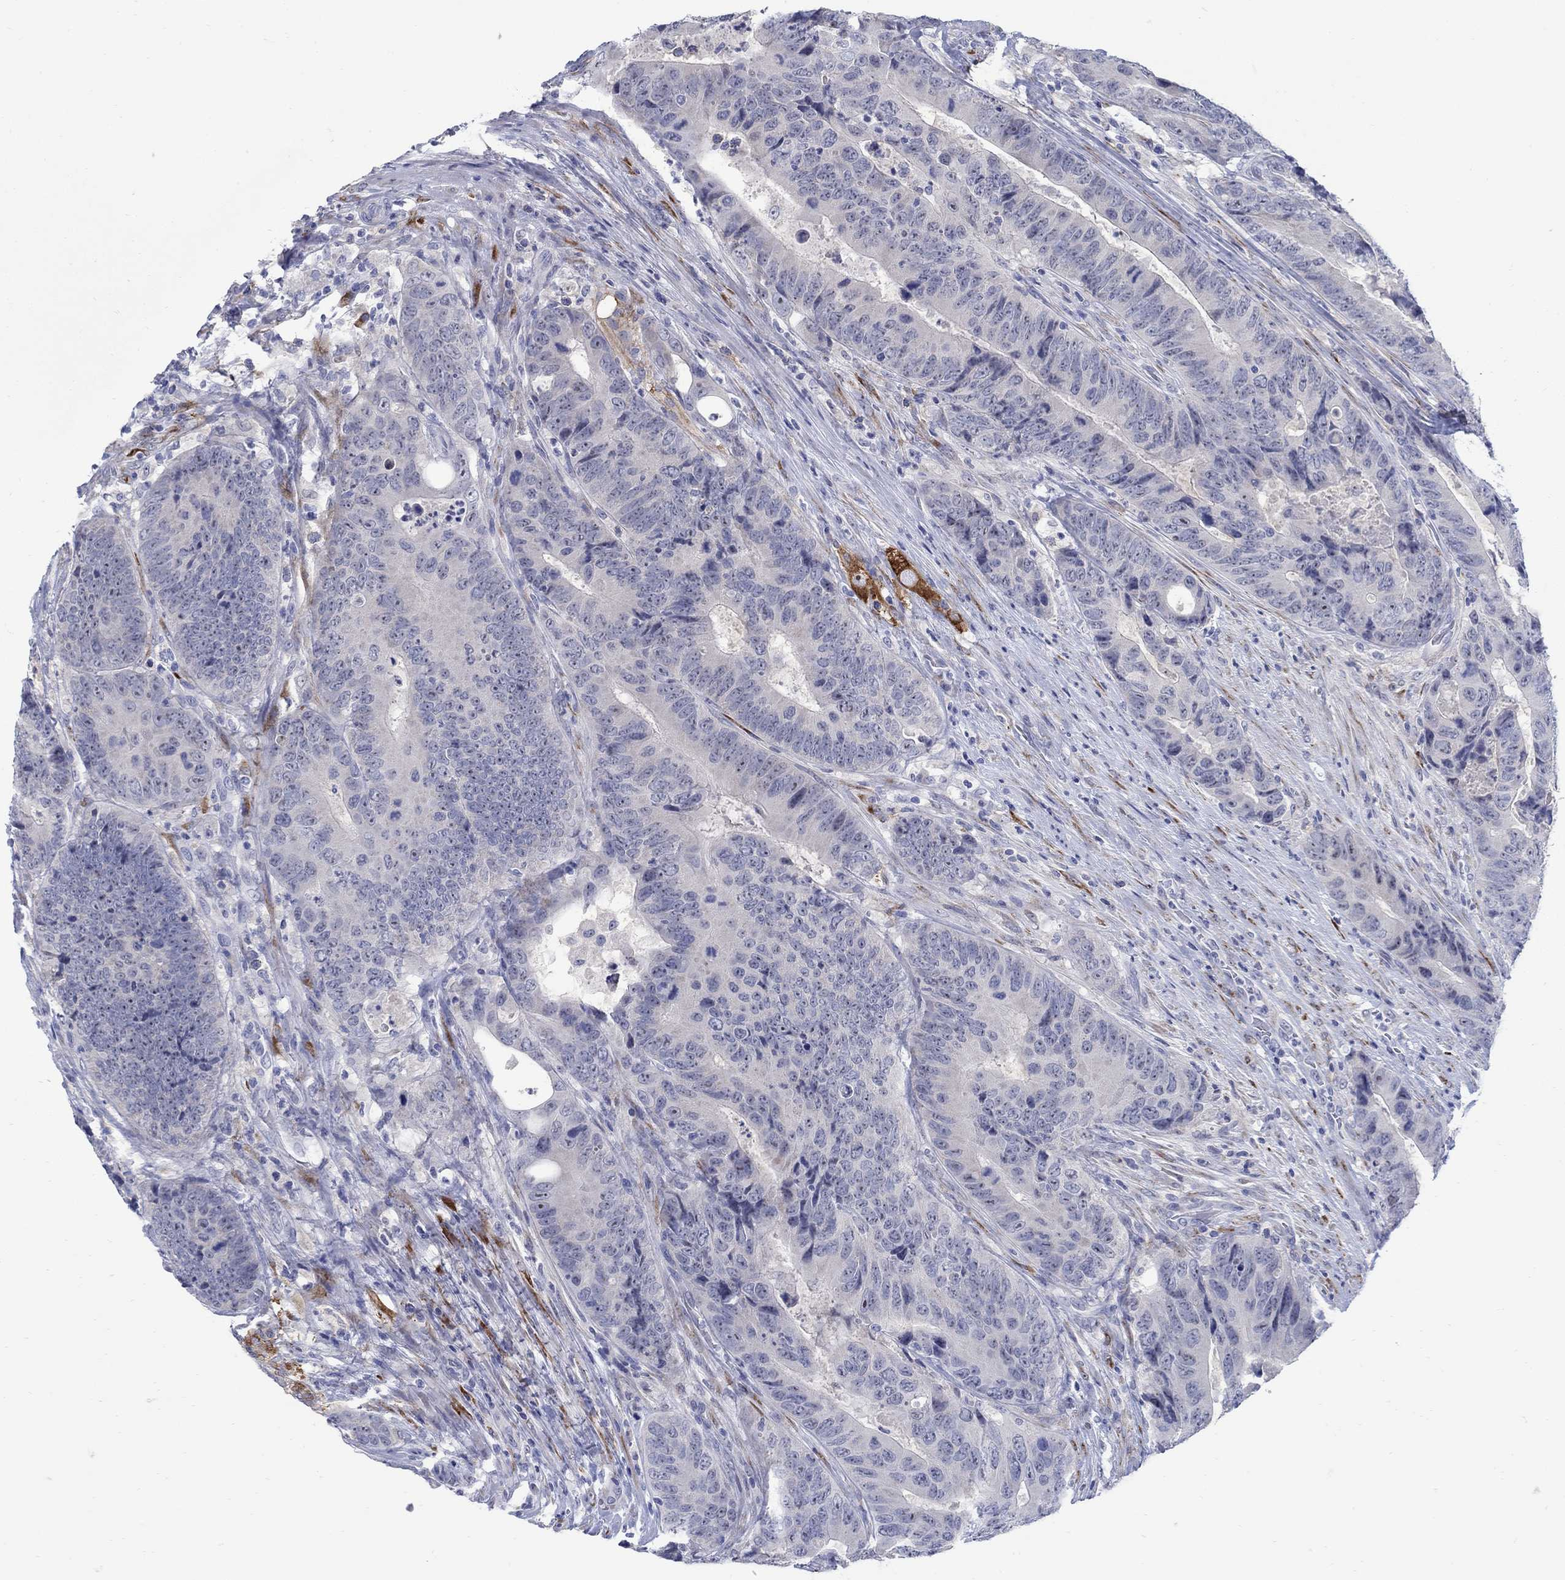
{"staining": {"intensity": "negative", "quantity": "none", "location": "none"}, "tissue": "colorectal cancer", "cell_type": "Tumor cells", "image_type": "cancer", "snomed": [{"axis": "morphology", "description": "Adenocarcinoma, NOS"}, {"axis": "topography", "description": "Colon"}], "caption": "Protein analysis of adenocarcinoma (colorectal) demonstrates no significant expression in tumor cells.", "gene": "REEP2", "patient": {"sex": "female", "age": 56}}